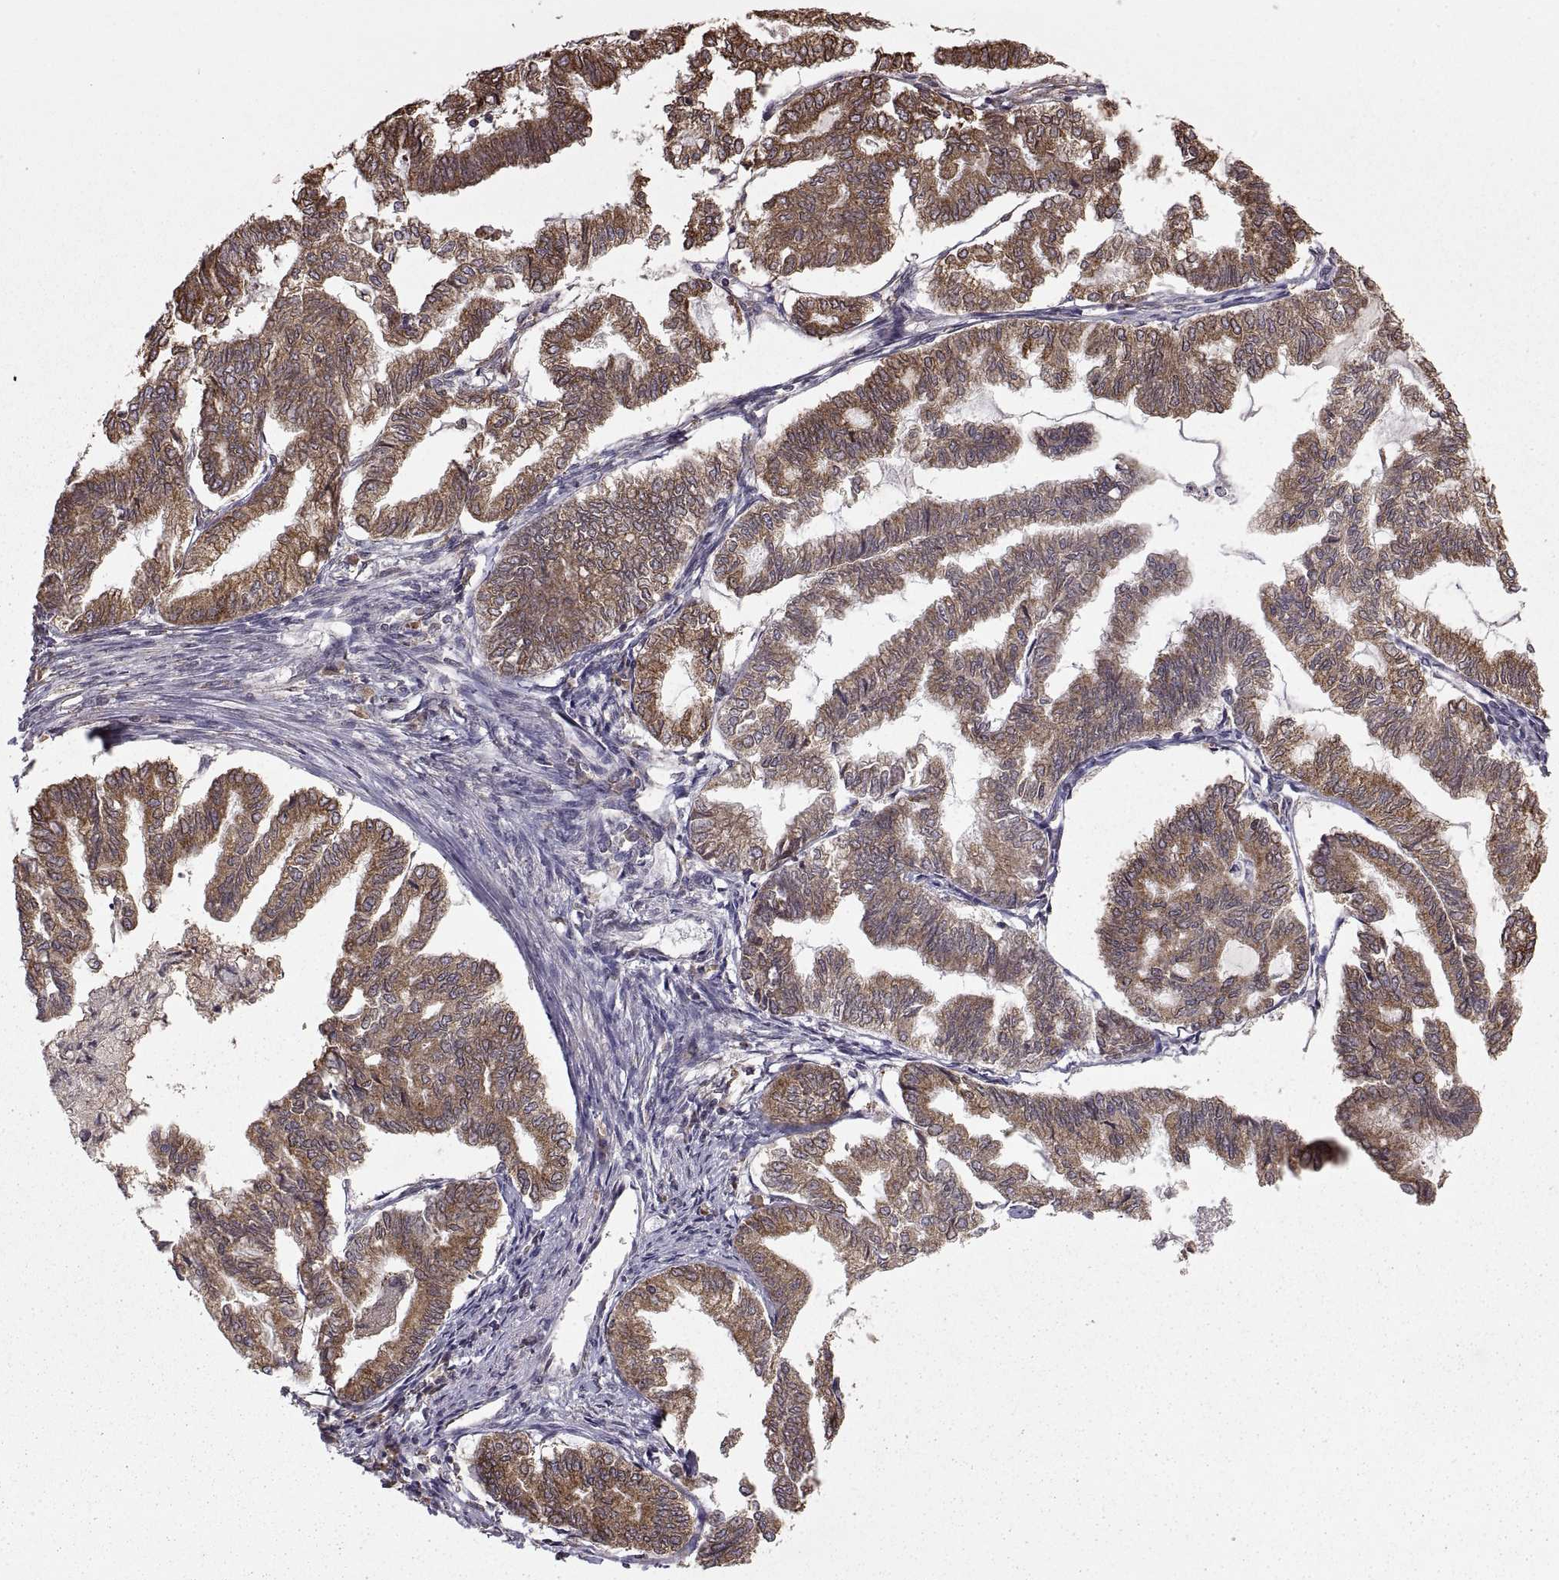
{"staining": {"intensity": "moderate", "quantity": "25%-75%", "location": "cytoplasmic/membranous"}, "tissue": "endometrial cancer", "cell_type": "Tumor cells", "image_type": "cancer", "snomed": [{"axis": "morphology", "description": "Adenocarcinoma, NOS"}, {"axis": "topography", "description": "Endometrium"}], "caption": "Endometrial cancer (adenocarcinoma) stained with a brown dye shows moderate cytoplasmic/membranous positive staining in approximately 25%-75% of tumor cells.", "gene": "PDIA3", "patient": {"sex": "female", "age": 79}}